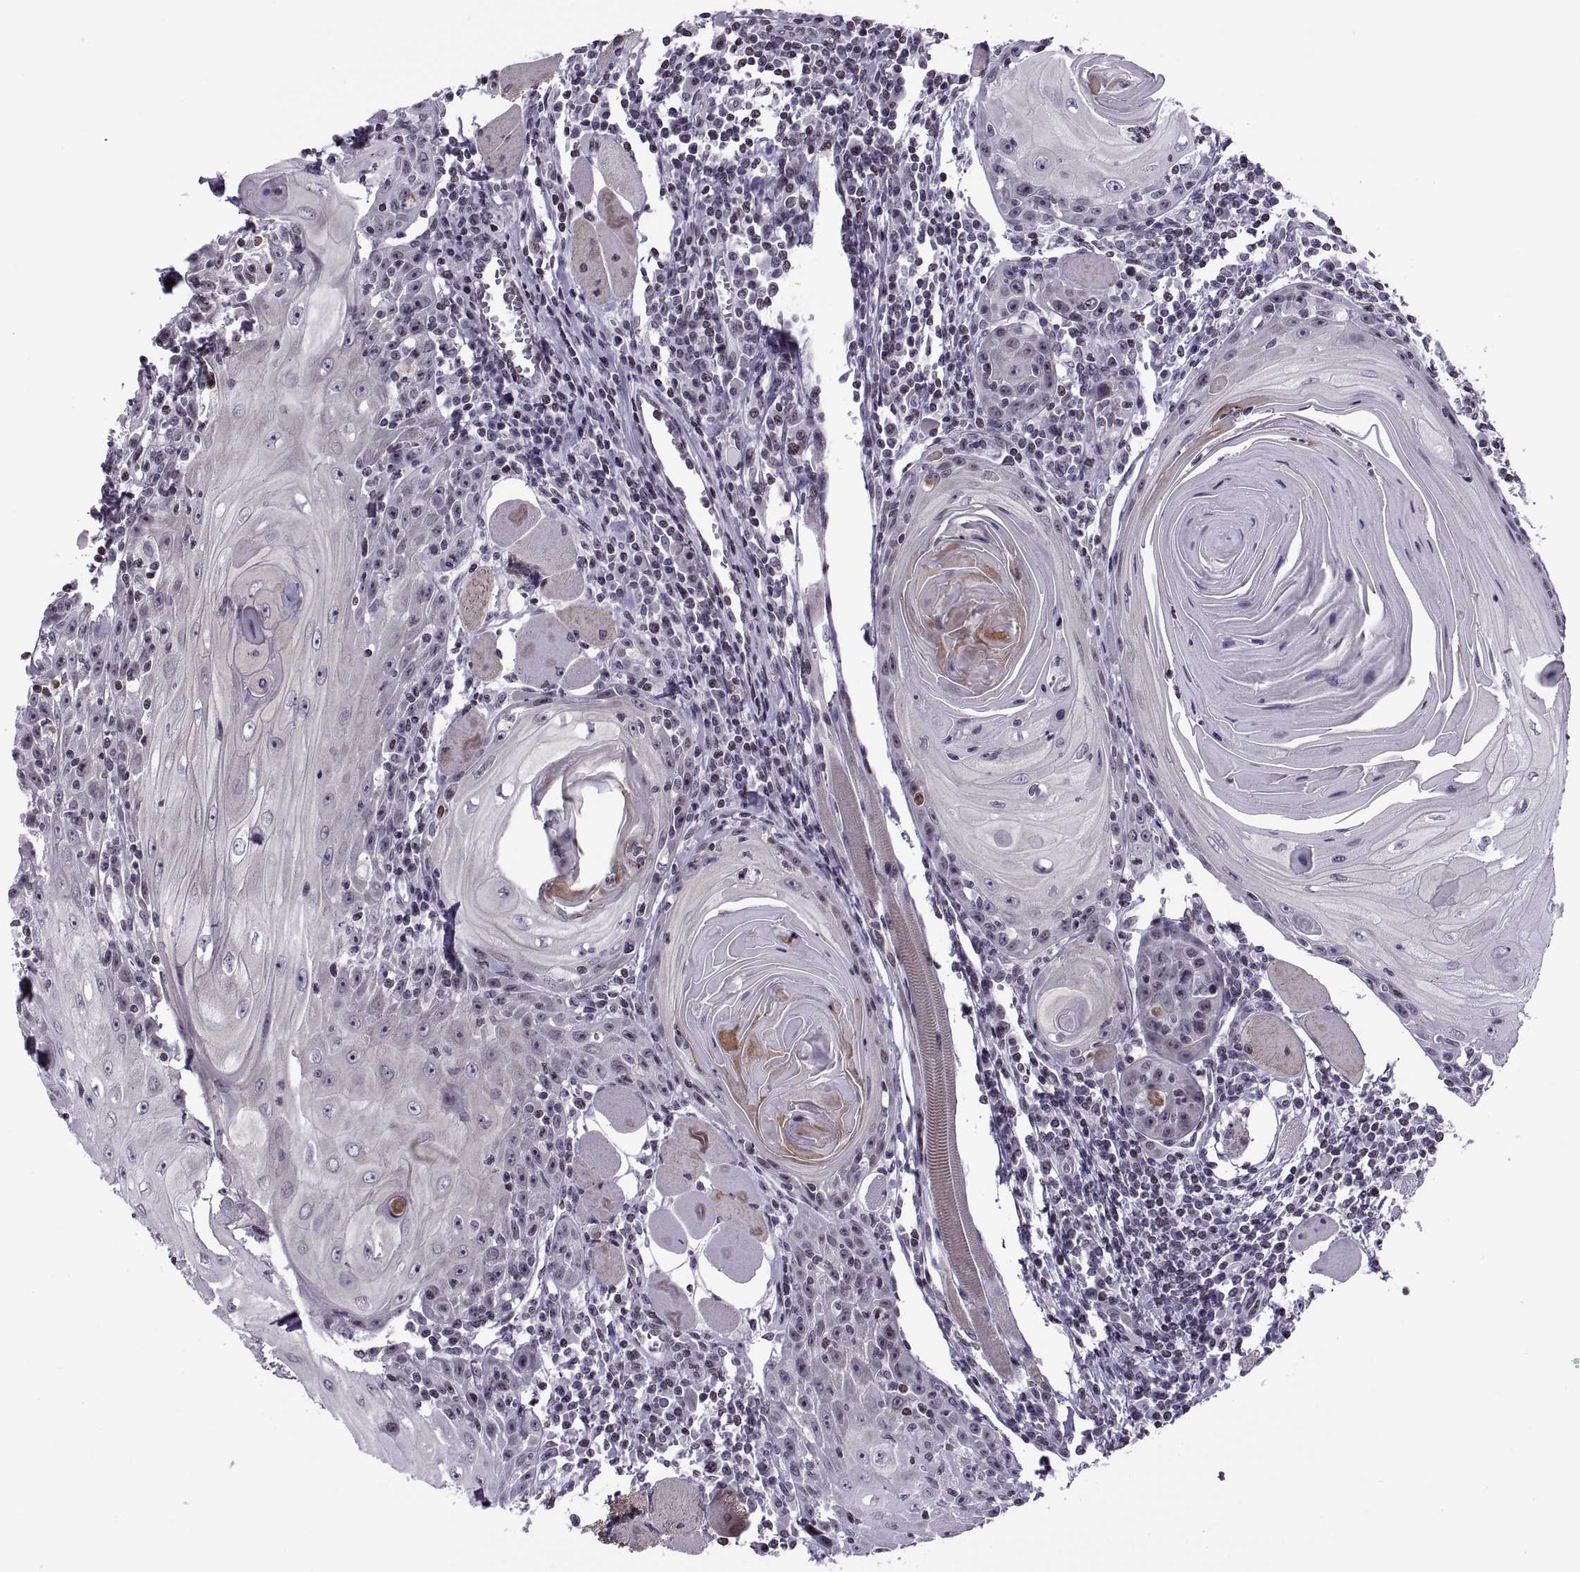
{"staining": {"intensity": "negative", "quantity": "none", "location": "none"}, "tissue": "head and neck cancer", "cell_type": "Tumor cells", "image_type": "cancer", "snomed": [{"axis": "morphology", "description": "Normal tissue, NOS"}, {"axis": "morphology", "description": "Squamous cell carcinoma, NOS"}, {"axis": "topography", "description": "Oral tissue"}, {"axis": "topography", "description": "Head-Neck"}], "caption": "This is an immunohistochemistry photomicrograph of human squamous cell carcinoma (head and neck). There is no expression in tumor cells.", "gene": "H1-8", "patient": {"sex": "male", "age": 52}}